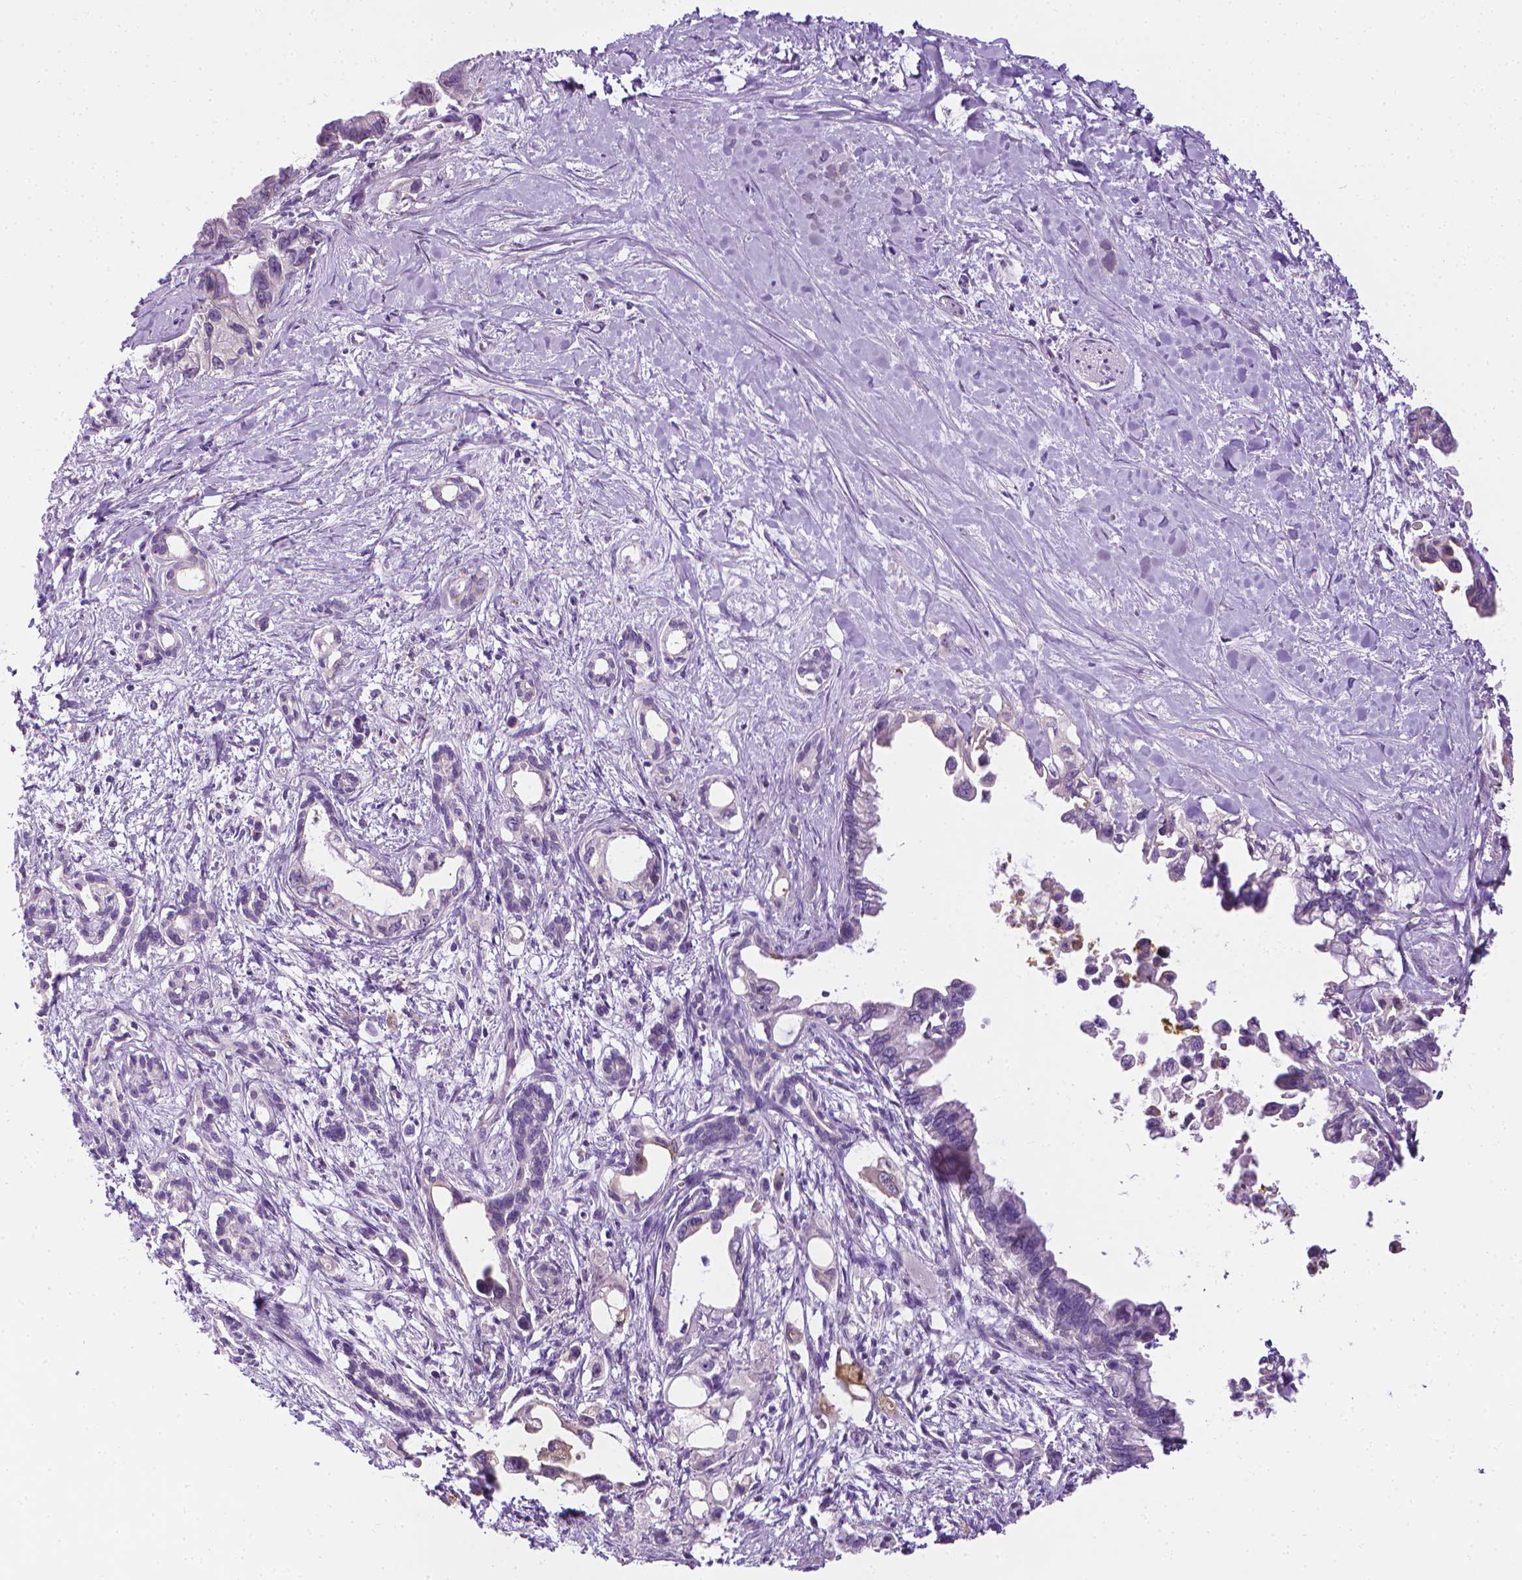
{"staining": {"intensity": "negative", "quantity": "none", "location": "none"}, "tissue": "pancreatic cancer", "cell_type": "Tumor cells", "image_type": "cancer", "snomed": [{"axis": "morphology", "description": "Adenocarcinoma, NOS"}, {"axis": "topography", "description": "Pancreas"}], "caption": "High magnification brightfield microscopy of adenocarcinoma (pancreatic) stained with DAB (brown) and counterstained with hematoxylin (blue): tumor cells show no significant expression.", "gene": "MCOLN3", "patient": {"sex": "male", "age": 61}}